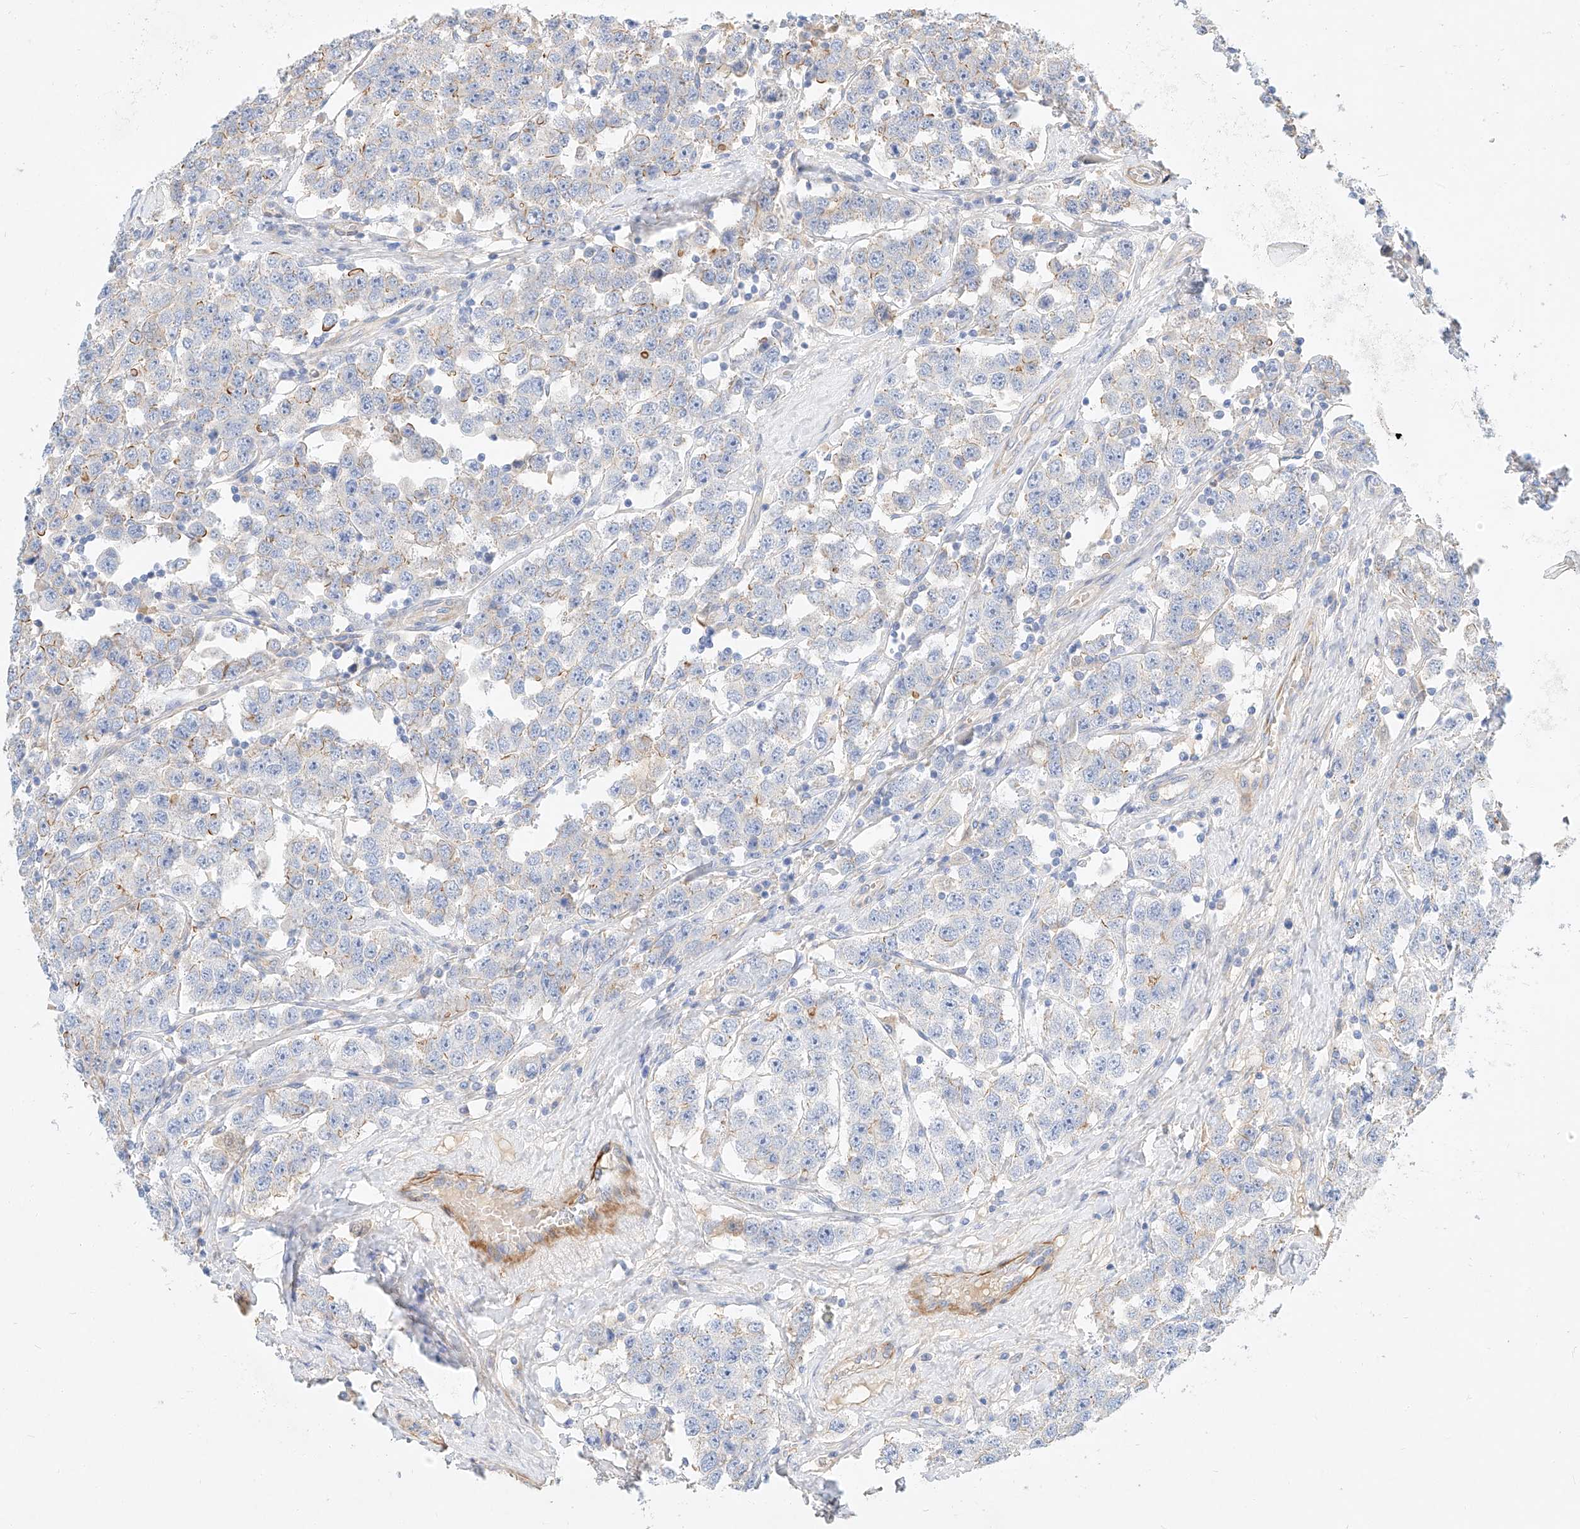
{"staining": {"intensity": "negative", "quantity": "none", "location": "none"}, "tissue": "testis cancer", "cell_type": "Tumor cells", "image_type": "cancer", "snomed": [{"axis": "morphology", "description": "Seminoma, NOS"}, {"axis": "topography", "description": "Testis"}], "caption": "IHC photomicrograph of human testis cancer stained for a protein (brown), which reveals no positivity in tumor cells.", "gene": "KCNH5", "patient": {"sex": "male", "age": 28}}